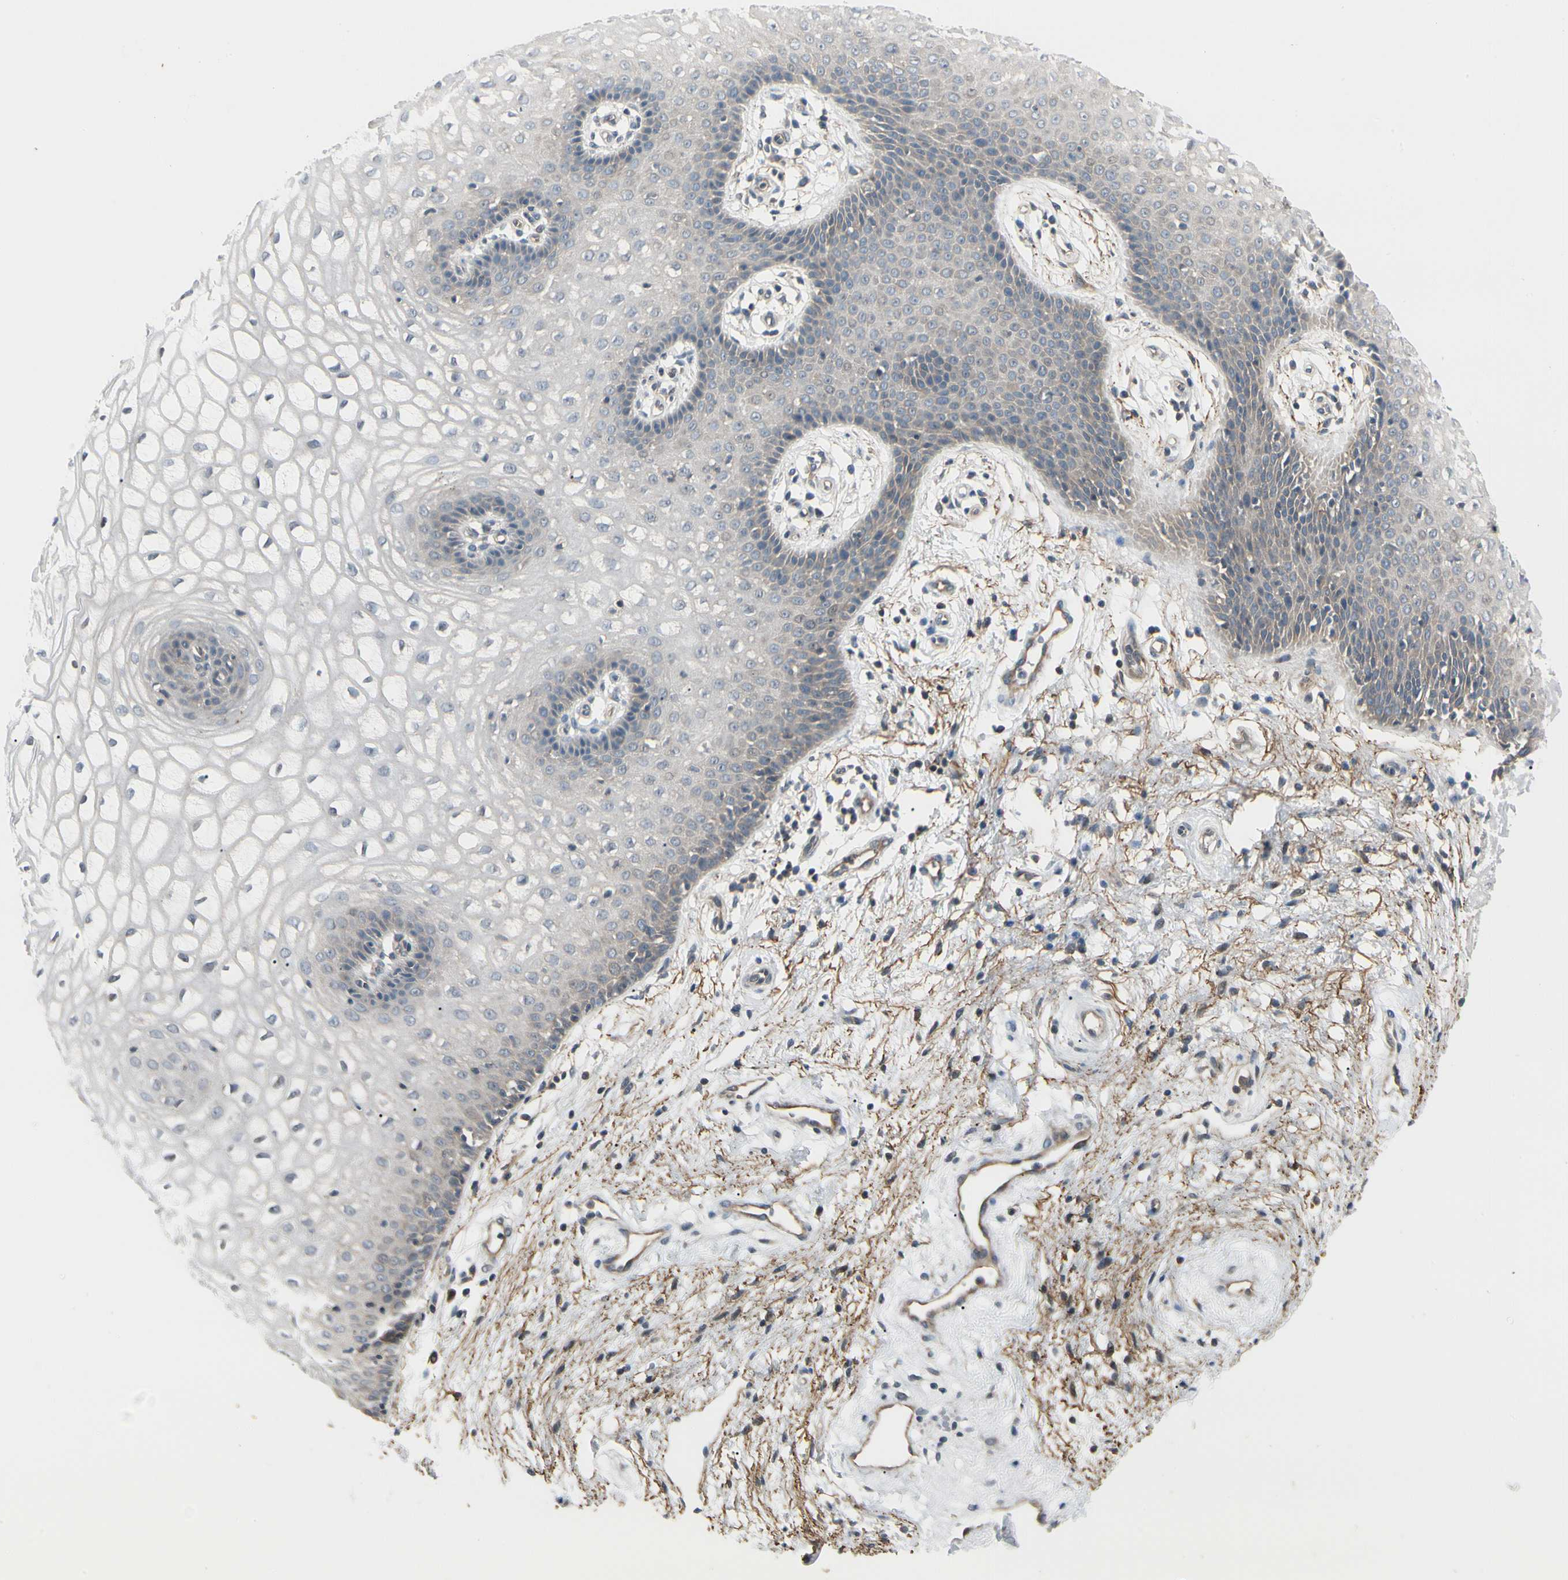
{"staining": {"intensity": "weak", "quantity": "25%-75%", "location": "cytoplasmic/membranous"}, "tissue": "vagina", "cell_type": "Squamous epithelial cells", "image_type": "normal", "snomed": [{"axis": "morphology", "description": "Normal tissue, NOS"}, {"axis": "topography", "description": "Vagina"}], "caption": "Immunohistochemical staining of normal vagina reveals low levels of weak cytoplasmic/membranous expression in about 25%-75% of squamous epithelial cells. (DAB (3,3'-diaminobenzidine) = brown stain, brightfield microscopy at high magnification).", "gene": "F2R", "patient": {"sex": "female", "age": 34}}